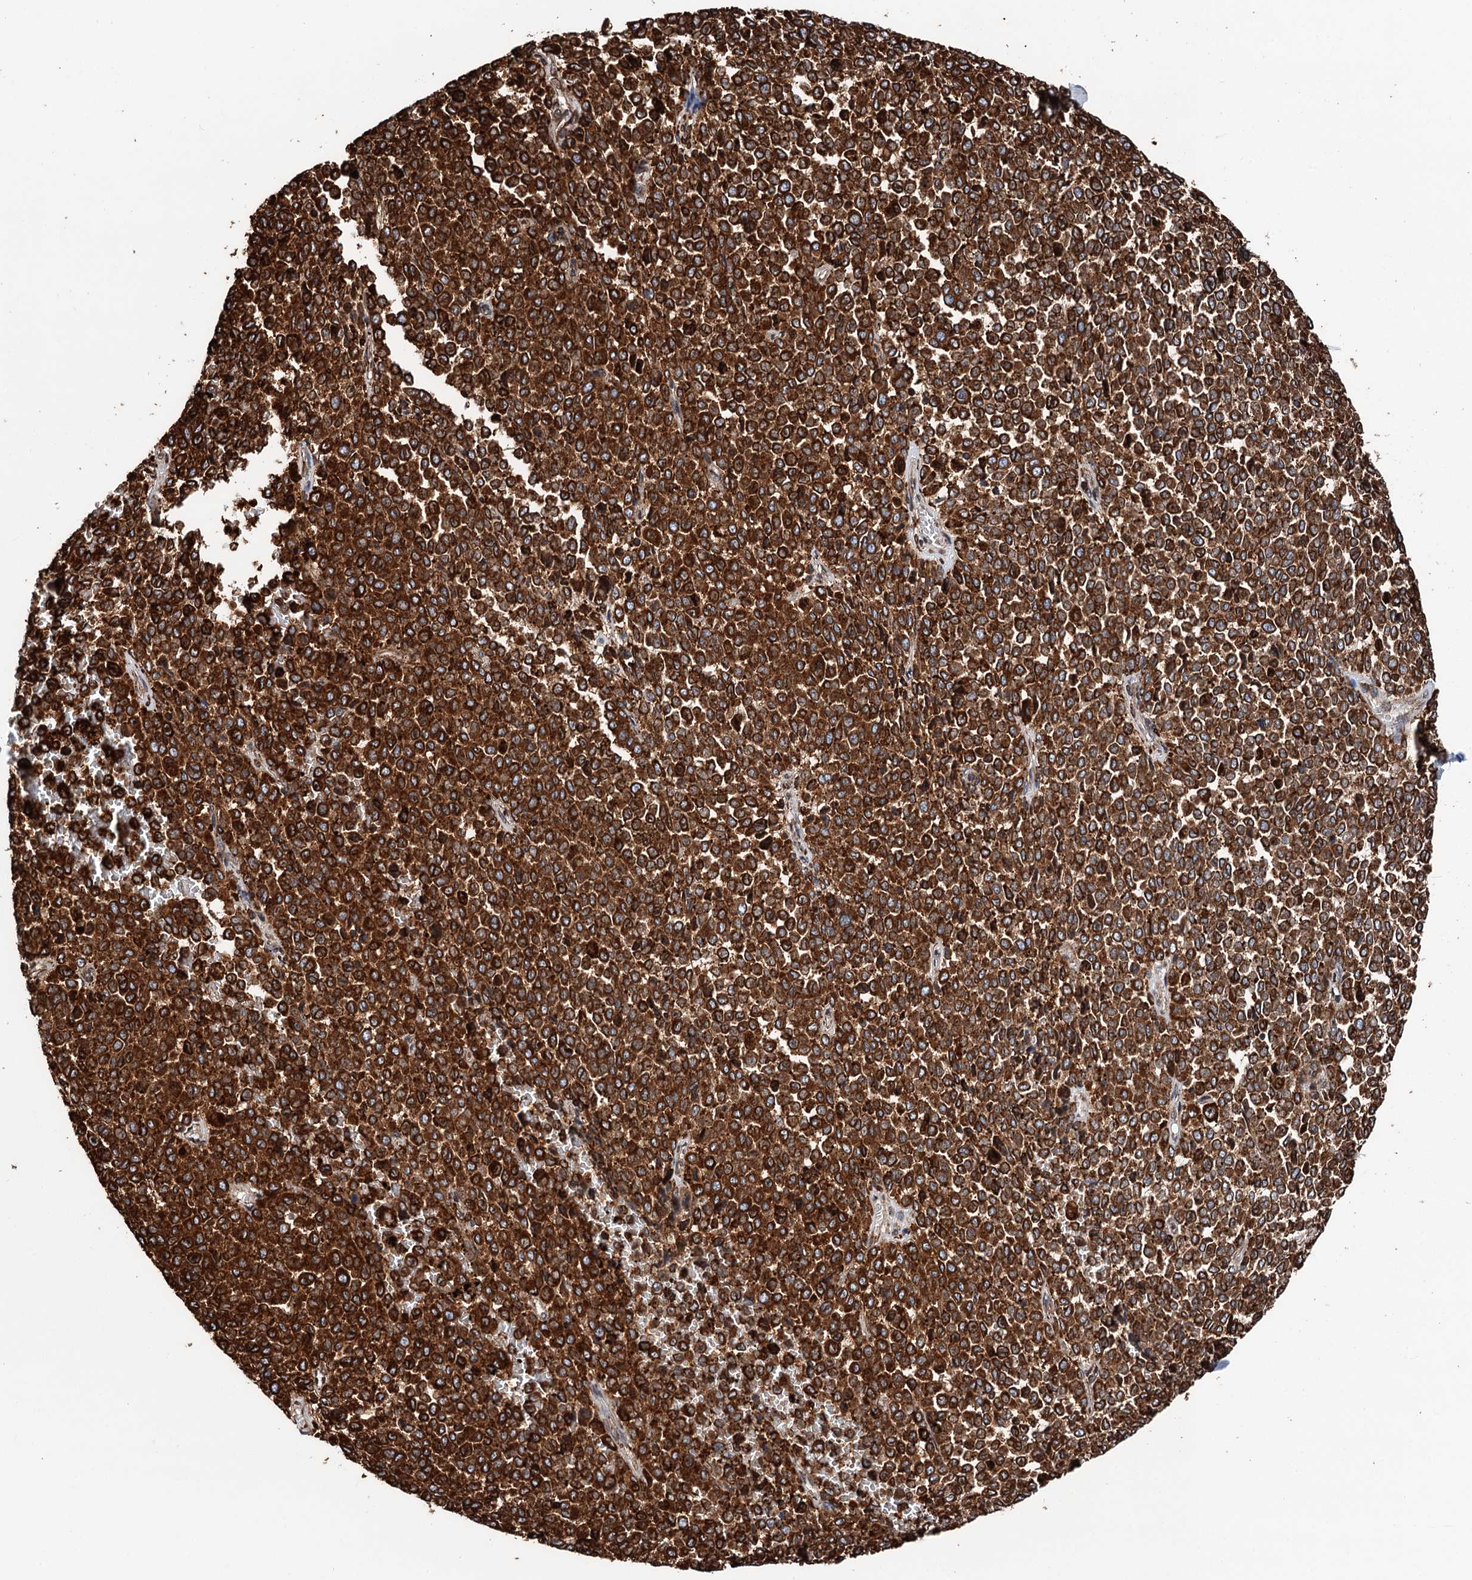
{"staining": {"intensity": "strong", "quantity": ">75%", "location": "cytoplasmic/membranous"}, "tissue": "melanoma", "cell_type": "Tumor cells", "image_type": "cancer", "snomed": [{"axis": "morphology", "description": "Malignant melanoma, Metastatic site"}, {"axis": "topography", "description": "Pancreas"}], "caption": "Strong cytoplasmic/membranous staining is identified in about >75% of tumor cells in malignant melanoma (metastatic site). (IHC, brightfield microscopy, high magnification).", "gene": "ERP29", "patient": {"sex": "female", "age": 30}}